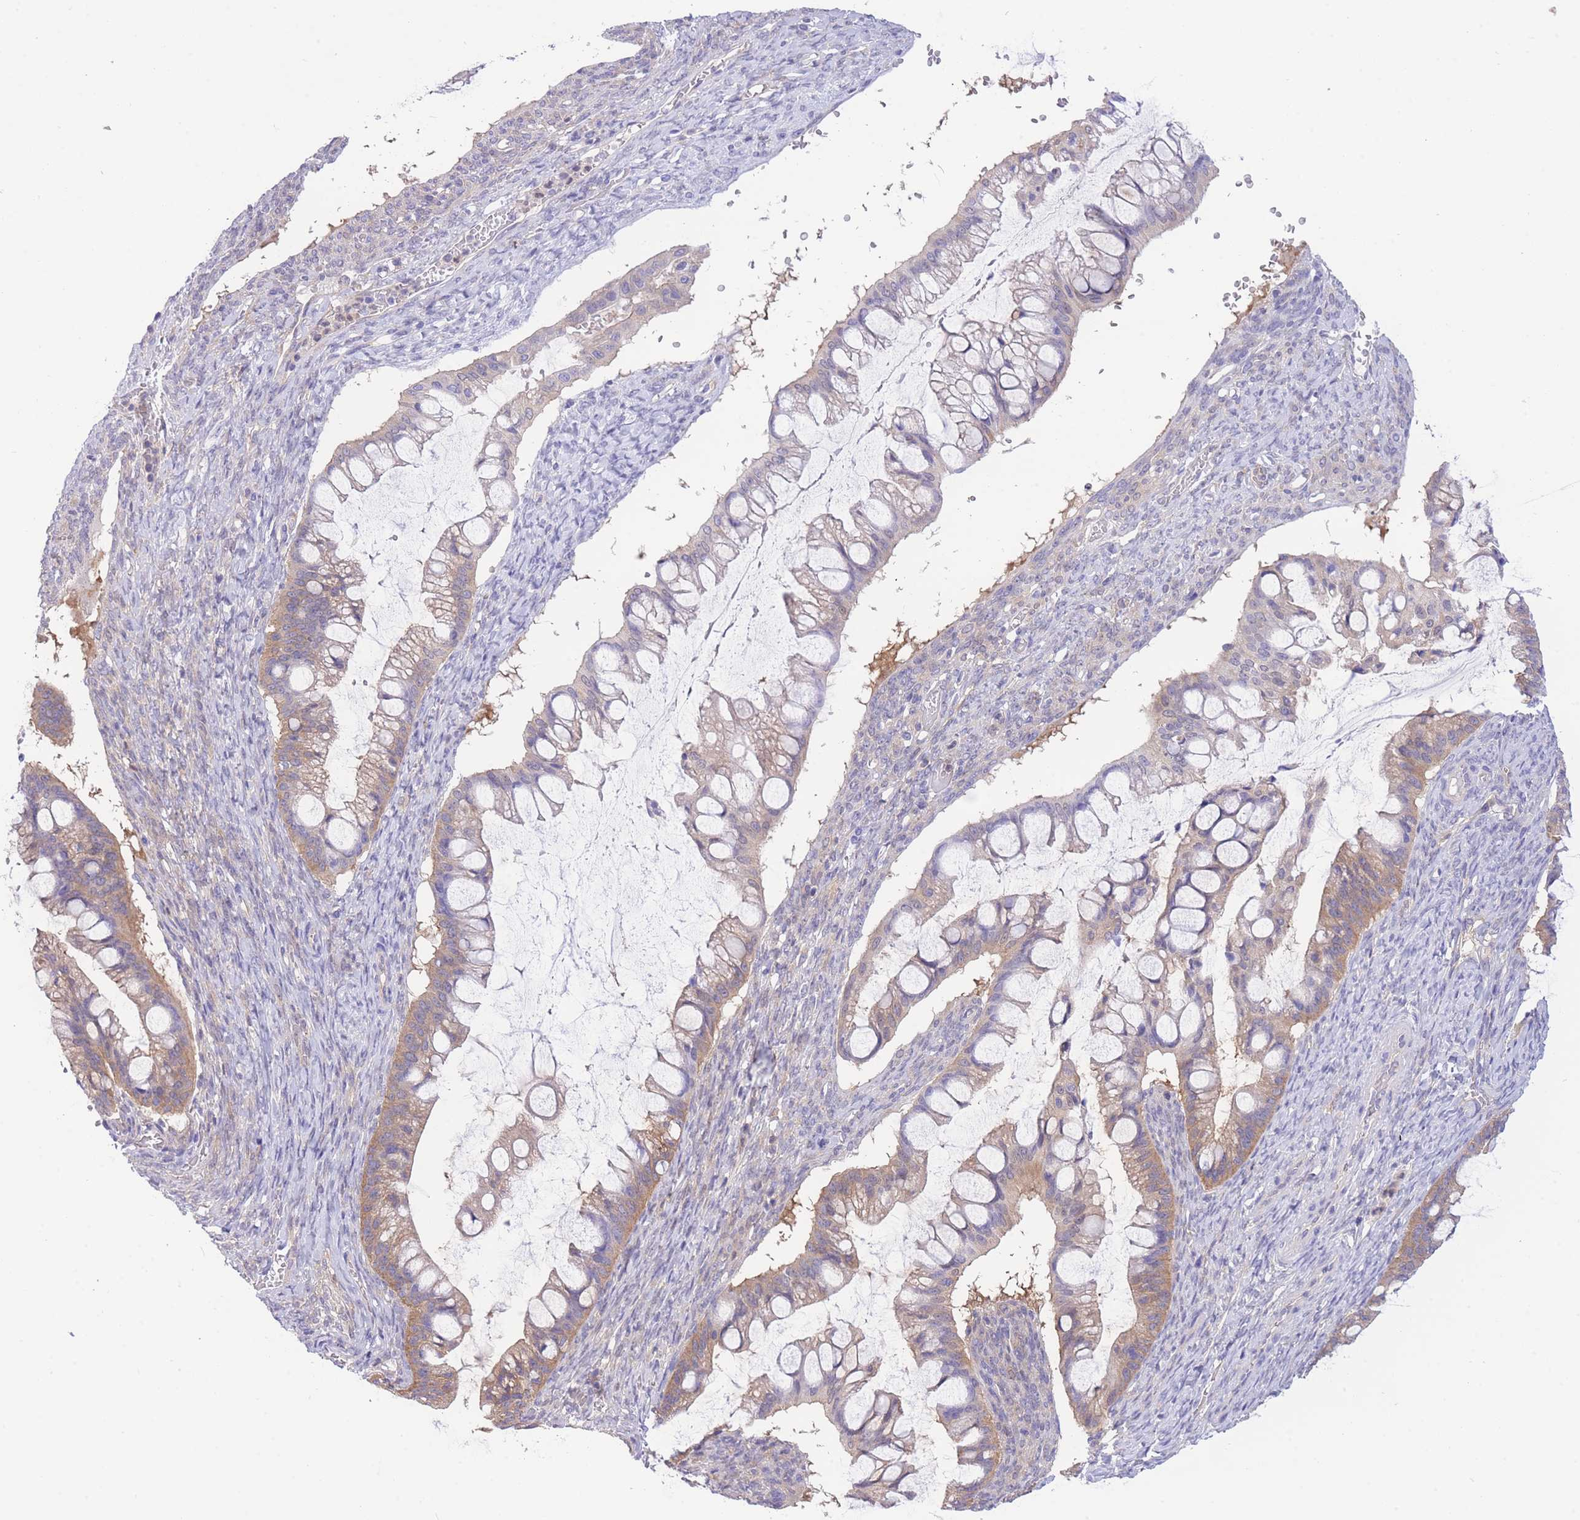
{"staining": {"intensity": "moderate", "quantity": "25%-75%", "location": "cytoplasmic/membranous"}, "tissue": "ovarian cancer", "cell_type": "Tumor cells", "image_type": "cancer", "snomed": [{"axis": "morphology", "description": "Cystadenocarcinoma, mucinous, NOS"}, {"axis": "topography", "description": "Ovary"}], "caption": "Tumor cells reveal moderate cytoplasmic/membranous positivity in about 25%-75% of cells in ovarian cancer (mucinous cystadenocarcinoma).", "gene": "NAMPT", "patient": {"sex": "female", "age": 73}}